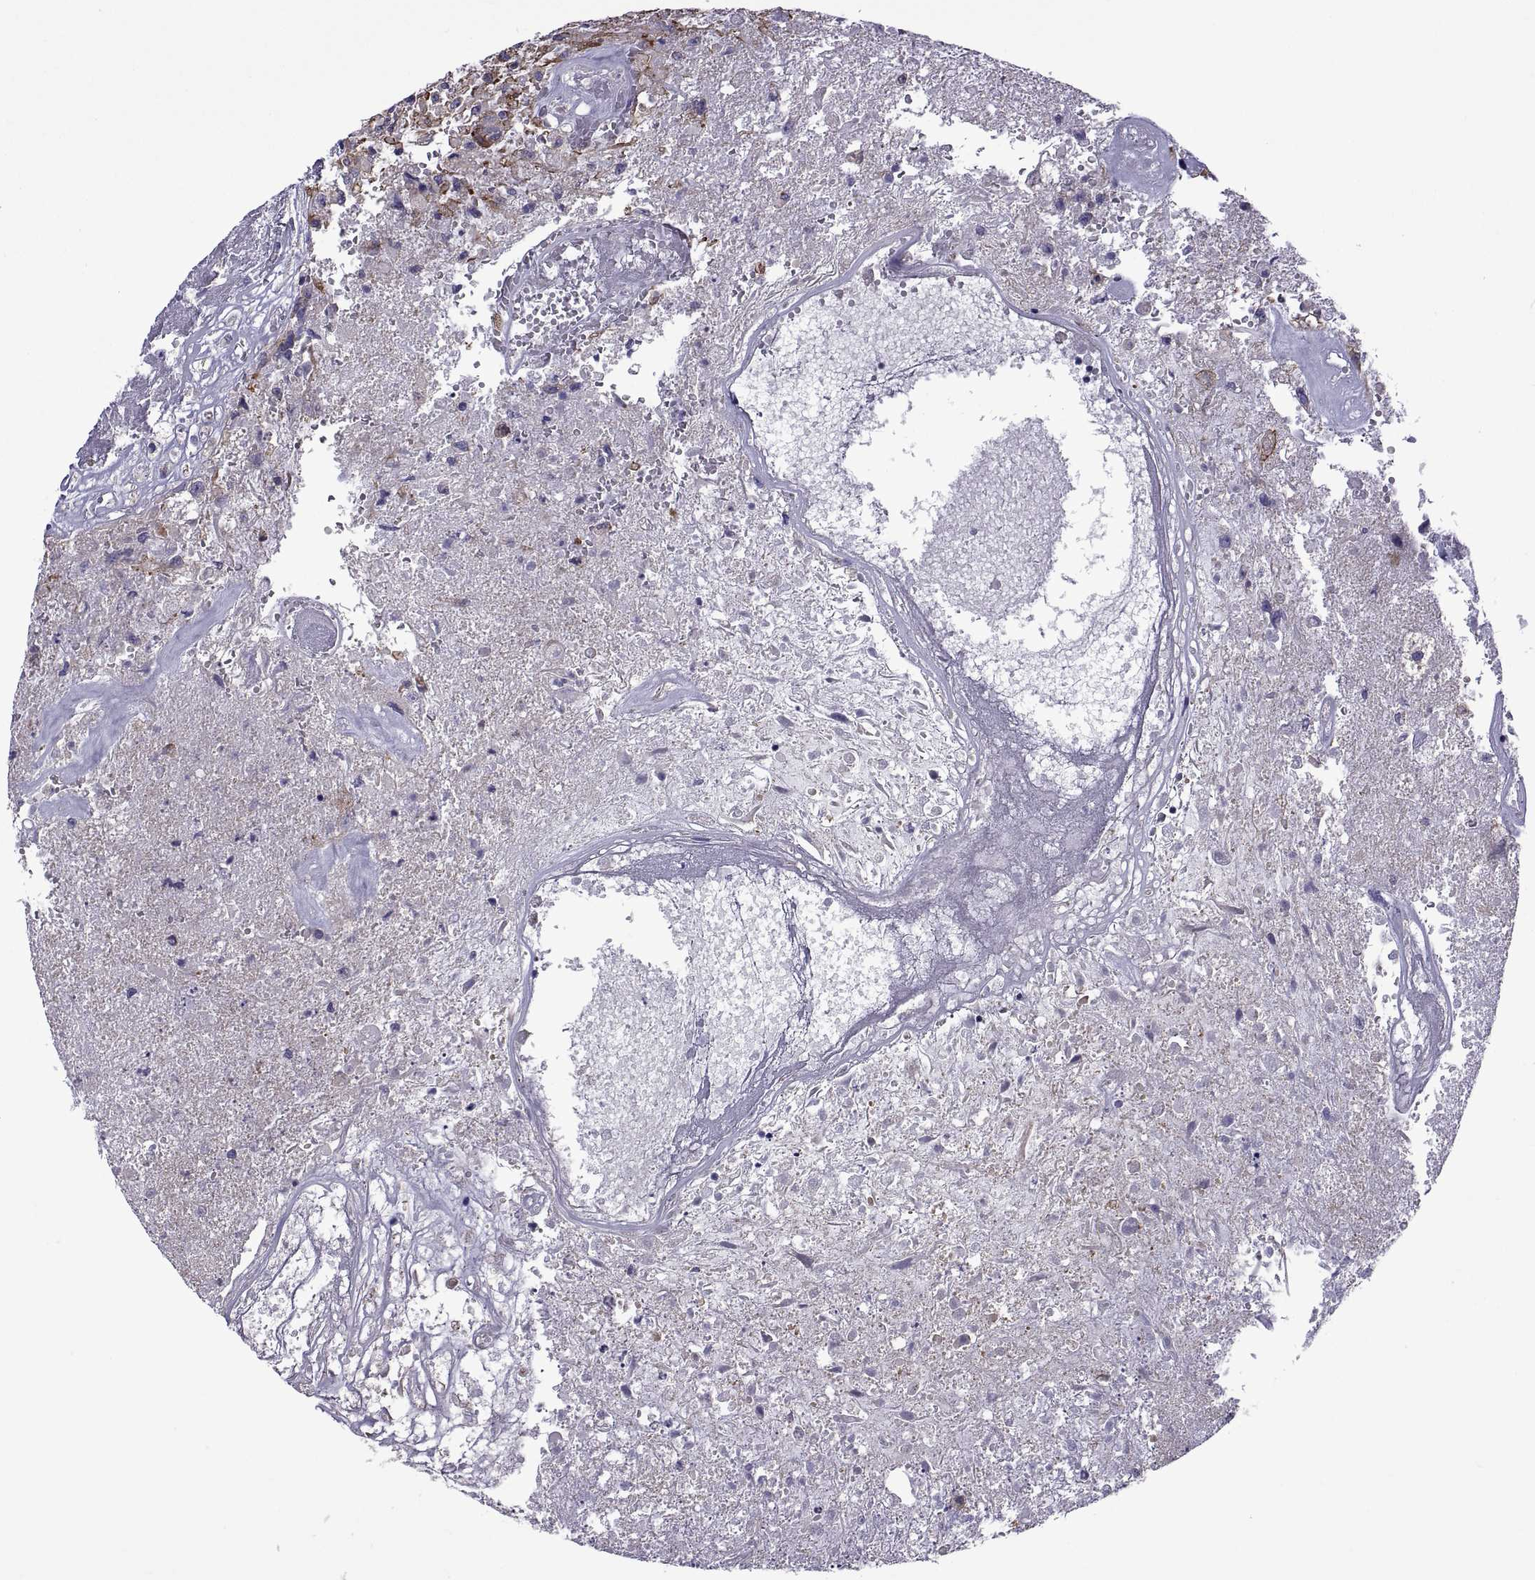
{"staining": {"intensity": "negative", "quantity": "none", "location": "none"}, "tissue": "glioma", "cell_type": "Tumor cells", "image_type": "cancer", "snomed": [{"axis": "morphology", "description": "Glioma, malignant, High grade"}, {"axis": "topography", "description": "Brain"}], "caption": "This is an immunohistochemistry micrograph of malignant high-grade glioma. There is no expression in tumor cells.", "gene": "TMC3", "patient": {"sex": "male", "age": 56}}